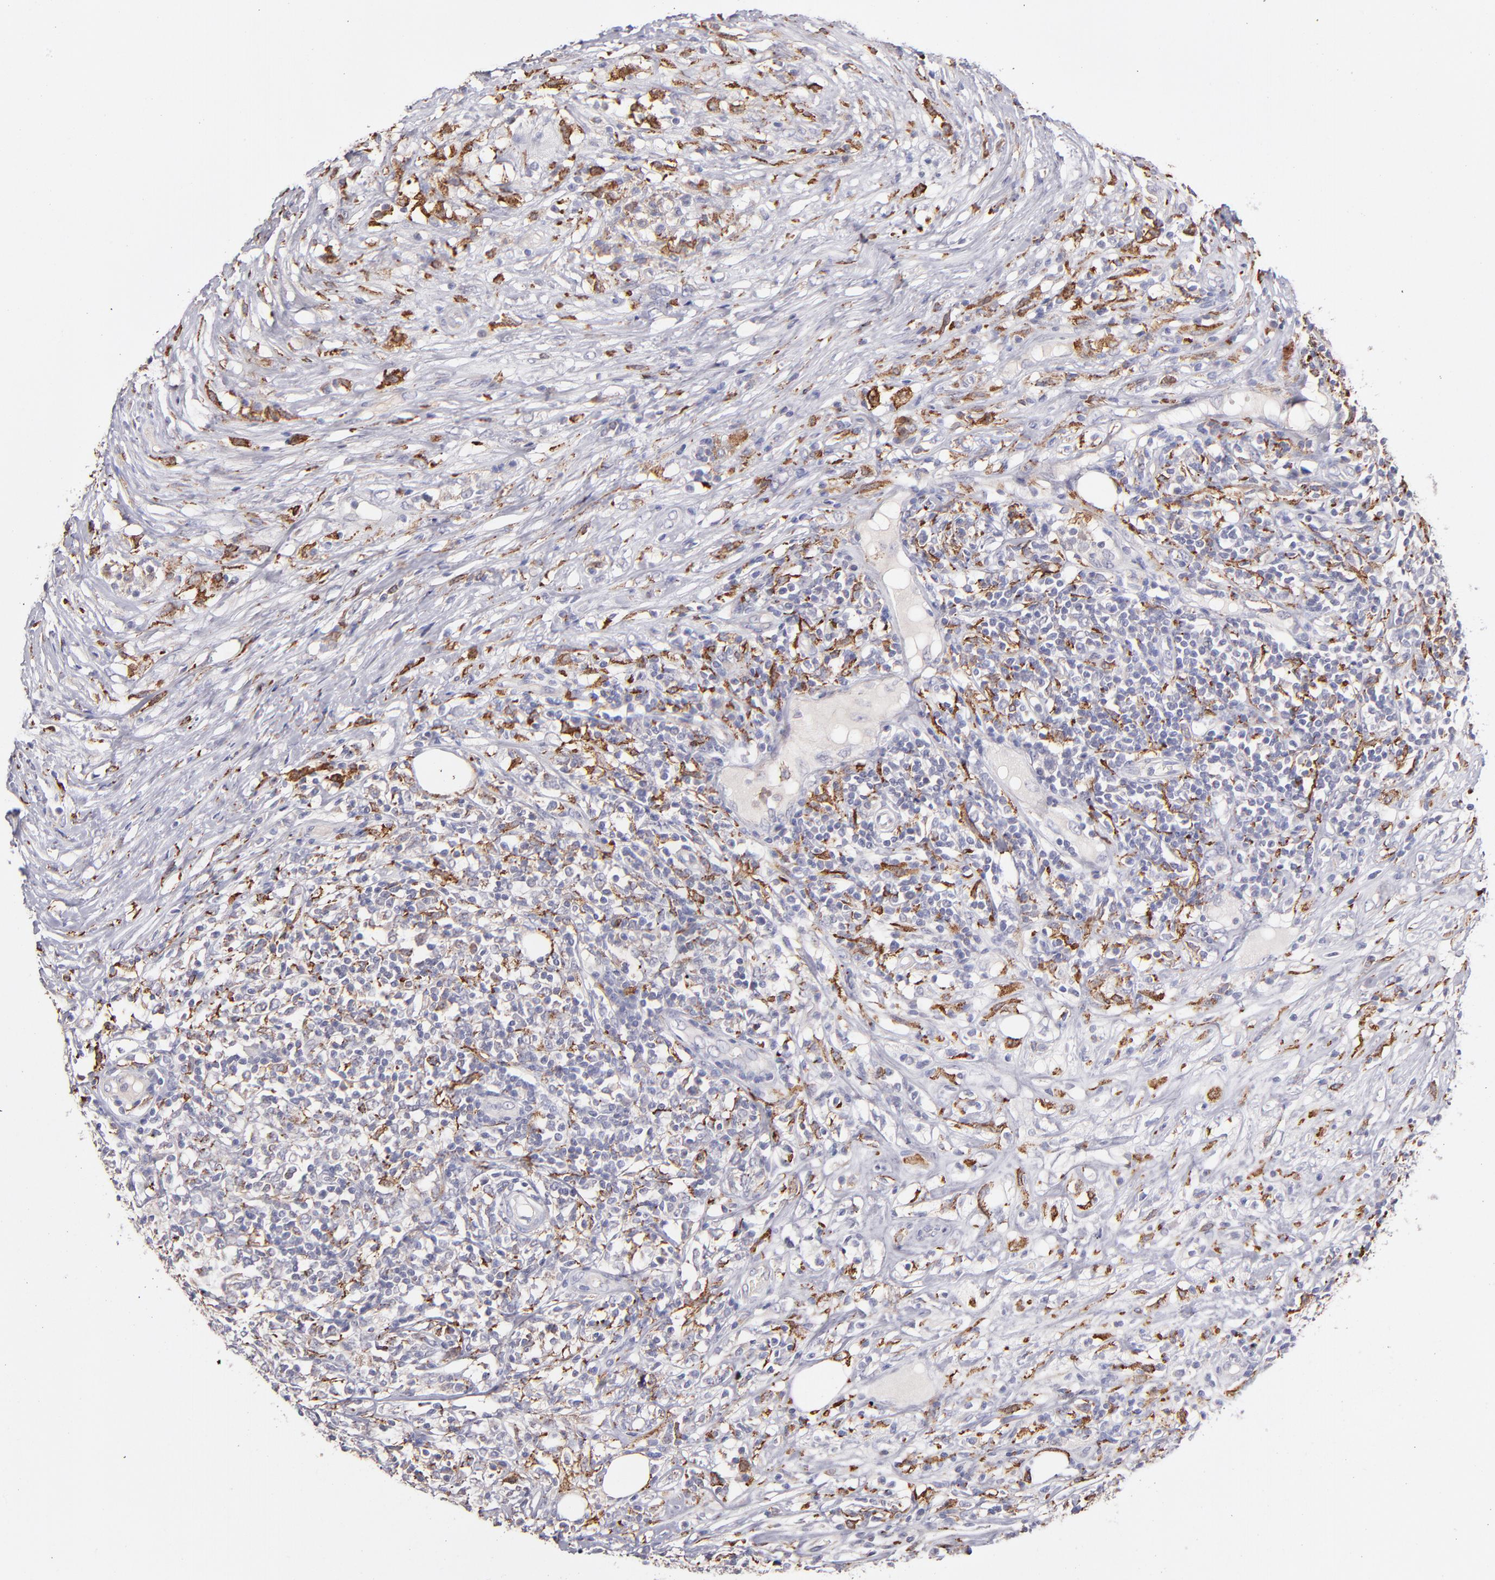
{"staining": {"intensity": "strong", "quantity": "25%-75%", "location": "cytoplasmic/membranous"}, "tissue": "lymphoma", "cell_type": "Tumor cells", "image_type": "cancer", "snomed": [{"axis": "morphology", "description": "Malignant lymphoma, non-Hodgkin's type, High grade"}, {"axis": "topography", "description": "Lymph node"}], "caption": "This micrograph exhibits IHC staining of human lymphoma, with high strong cytoplasmic/membranous staining in about 25%-75% of tumor cells.", "gene": "GLDC", "patient": {"sex": "female", "age": 84}}